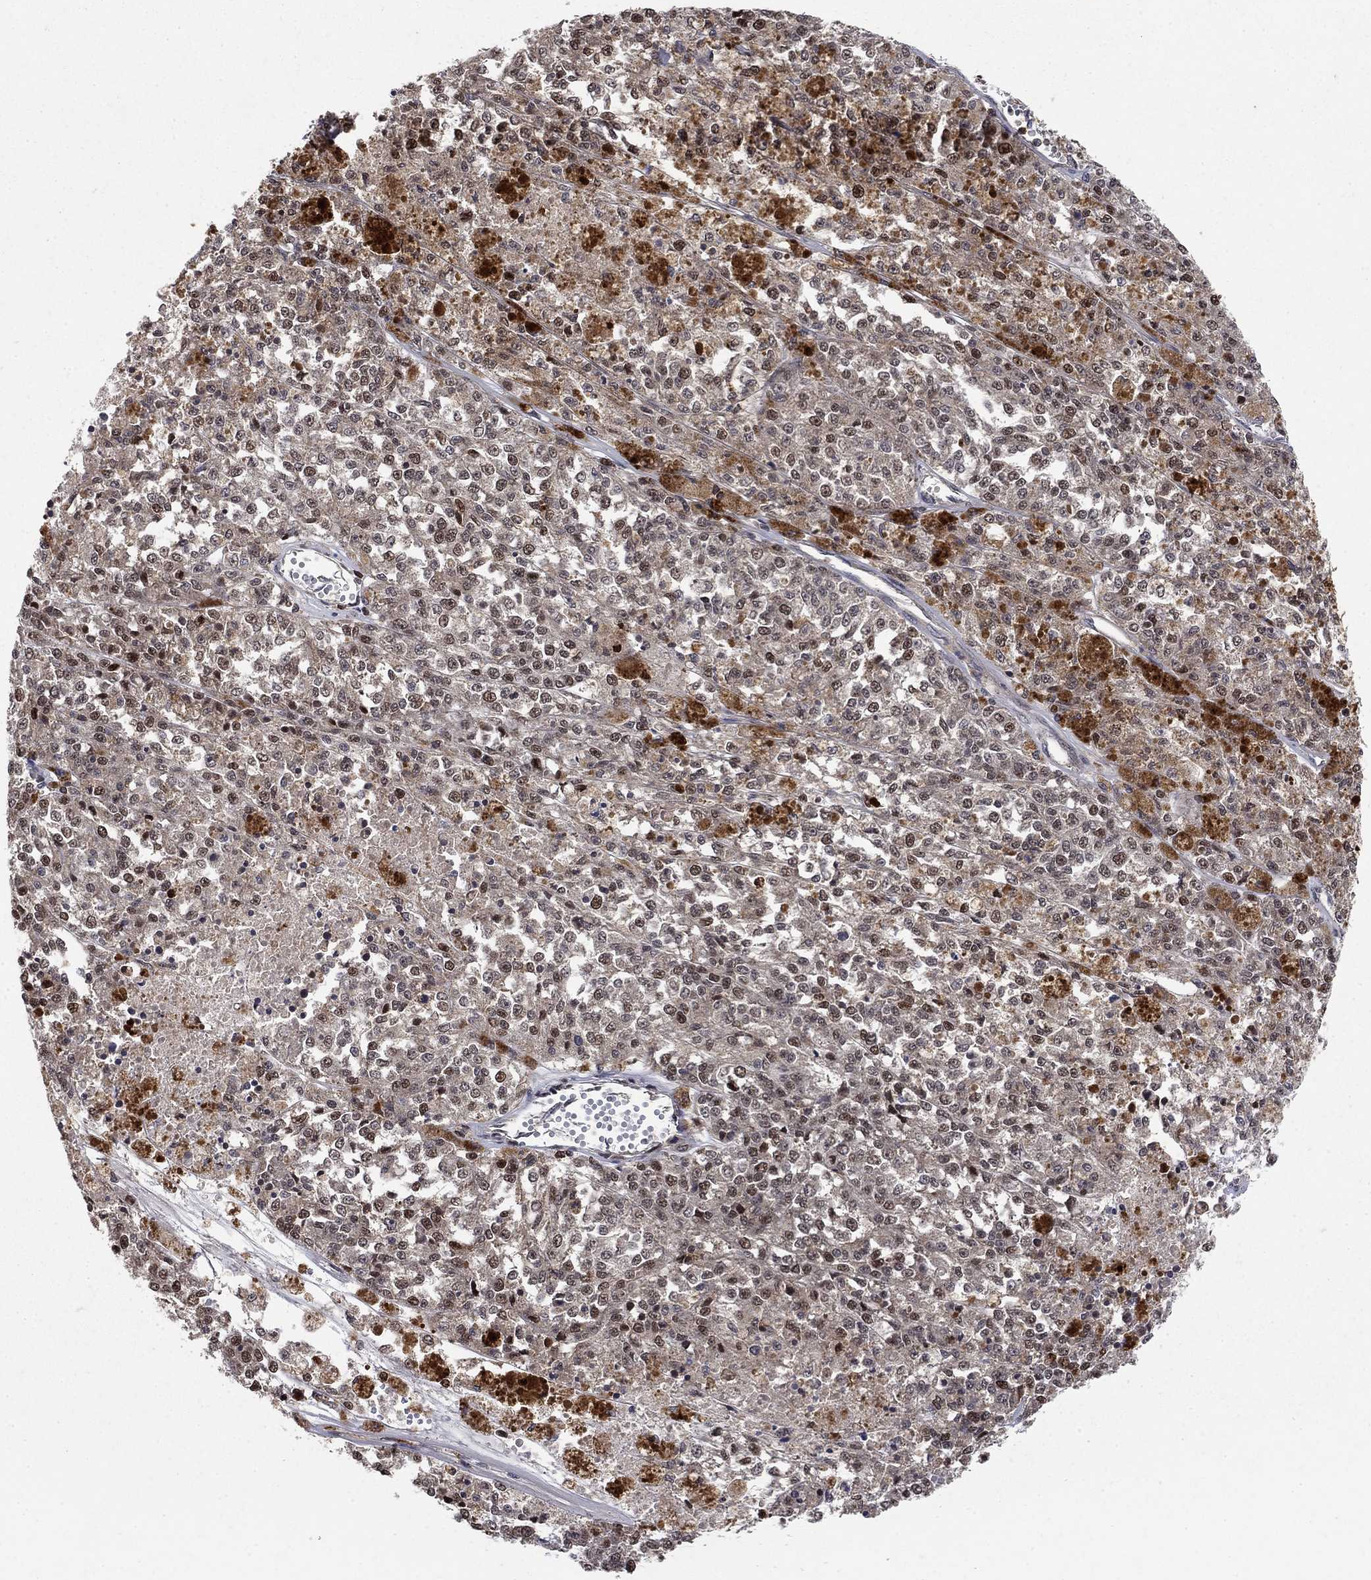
{"staining": {"intensity": "strong", "quantity": "<25%", "location": "nuclear"}, "tissue": "melanoma", "cell_type": "Tumor cells", "image_type": "cancer", "snomed": [{"axis": "morphology", "description": "Malignant melanoma, Metastatic site"}, {"axis": "topography", "description": "Lymph node"}], "caption": "Melanoma stained with a brown dye shows strong nuclear positive staining in approximately <25% of tumor cells.", "gene": "CCDC66", "patient": {"sex": "female", "age": 64}}